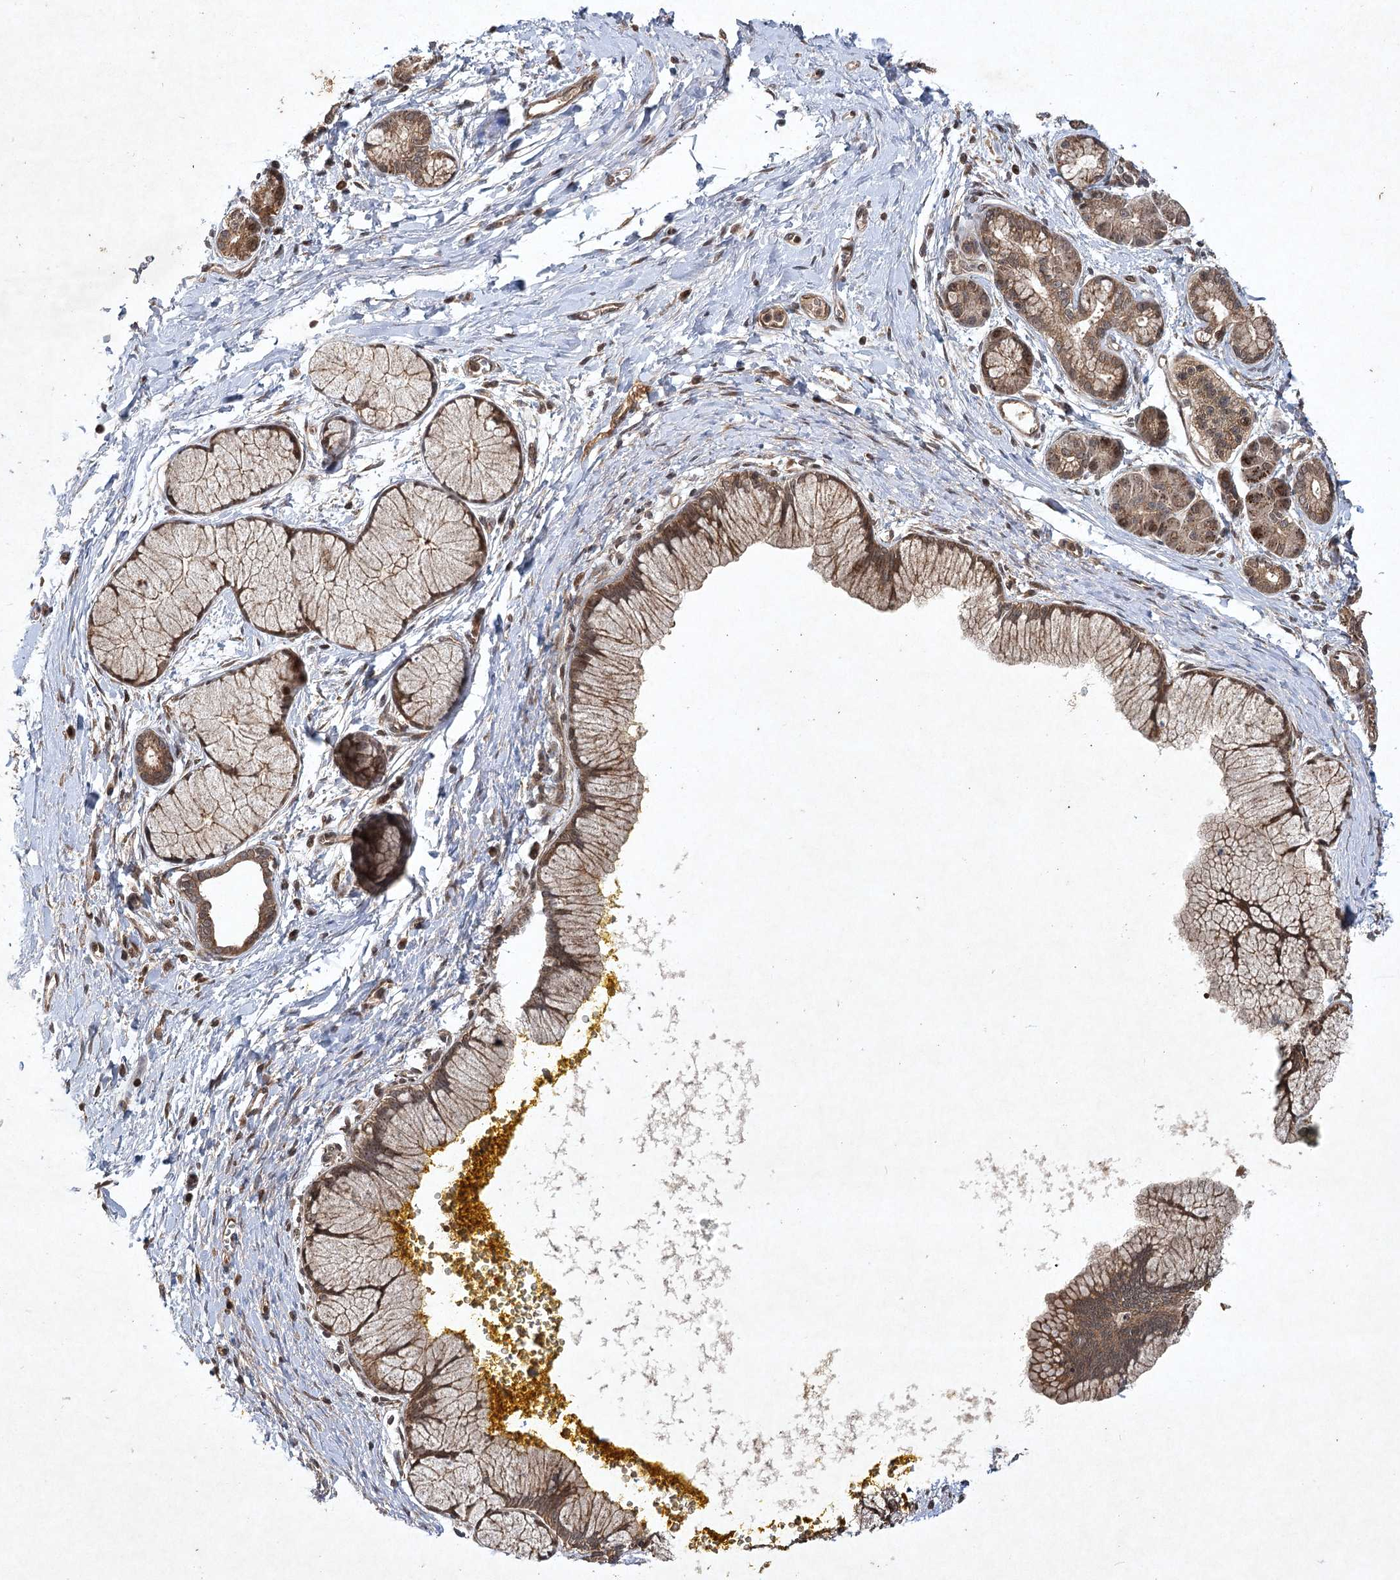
{"staining": {"intensity": "weak", "quantity": ">75%", "location": "cytoplasmic/membranous"}, "tissue": "pancreatic cancer", "cell_type": "Tumor cells", "image_type": "cancer", "snomed": [{"axis": "morphology", "description": "Adenocarcinoma, NOS"}, {"axis": "topography", "description": "Pancreas"}], "caption": "Weak cytoplasmic/membranous staining is present in about >75% of tumor cells in pancreatic adenocarcinoma. The protein is stained brown, and the nuclei are stained in blue (DAB (3,3'-diaminobenzidine) IHC with brightfield microscopy, high magnification).", "gene": "INSIG2", "patient": {"sex": "male", "age": 58}}